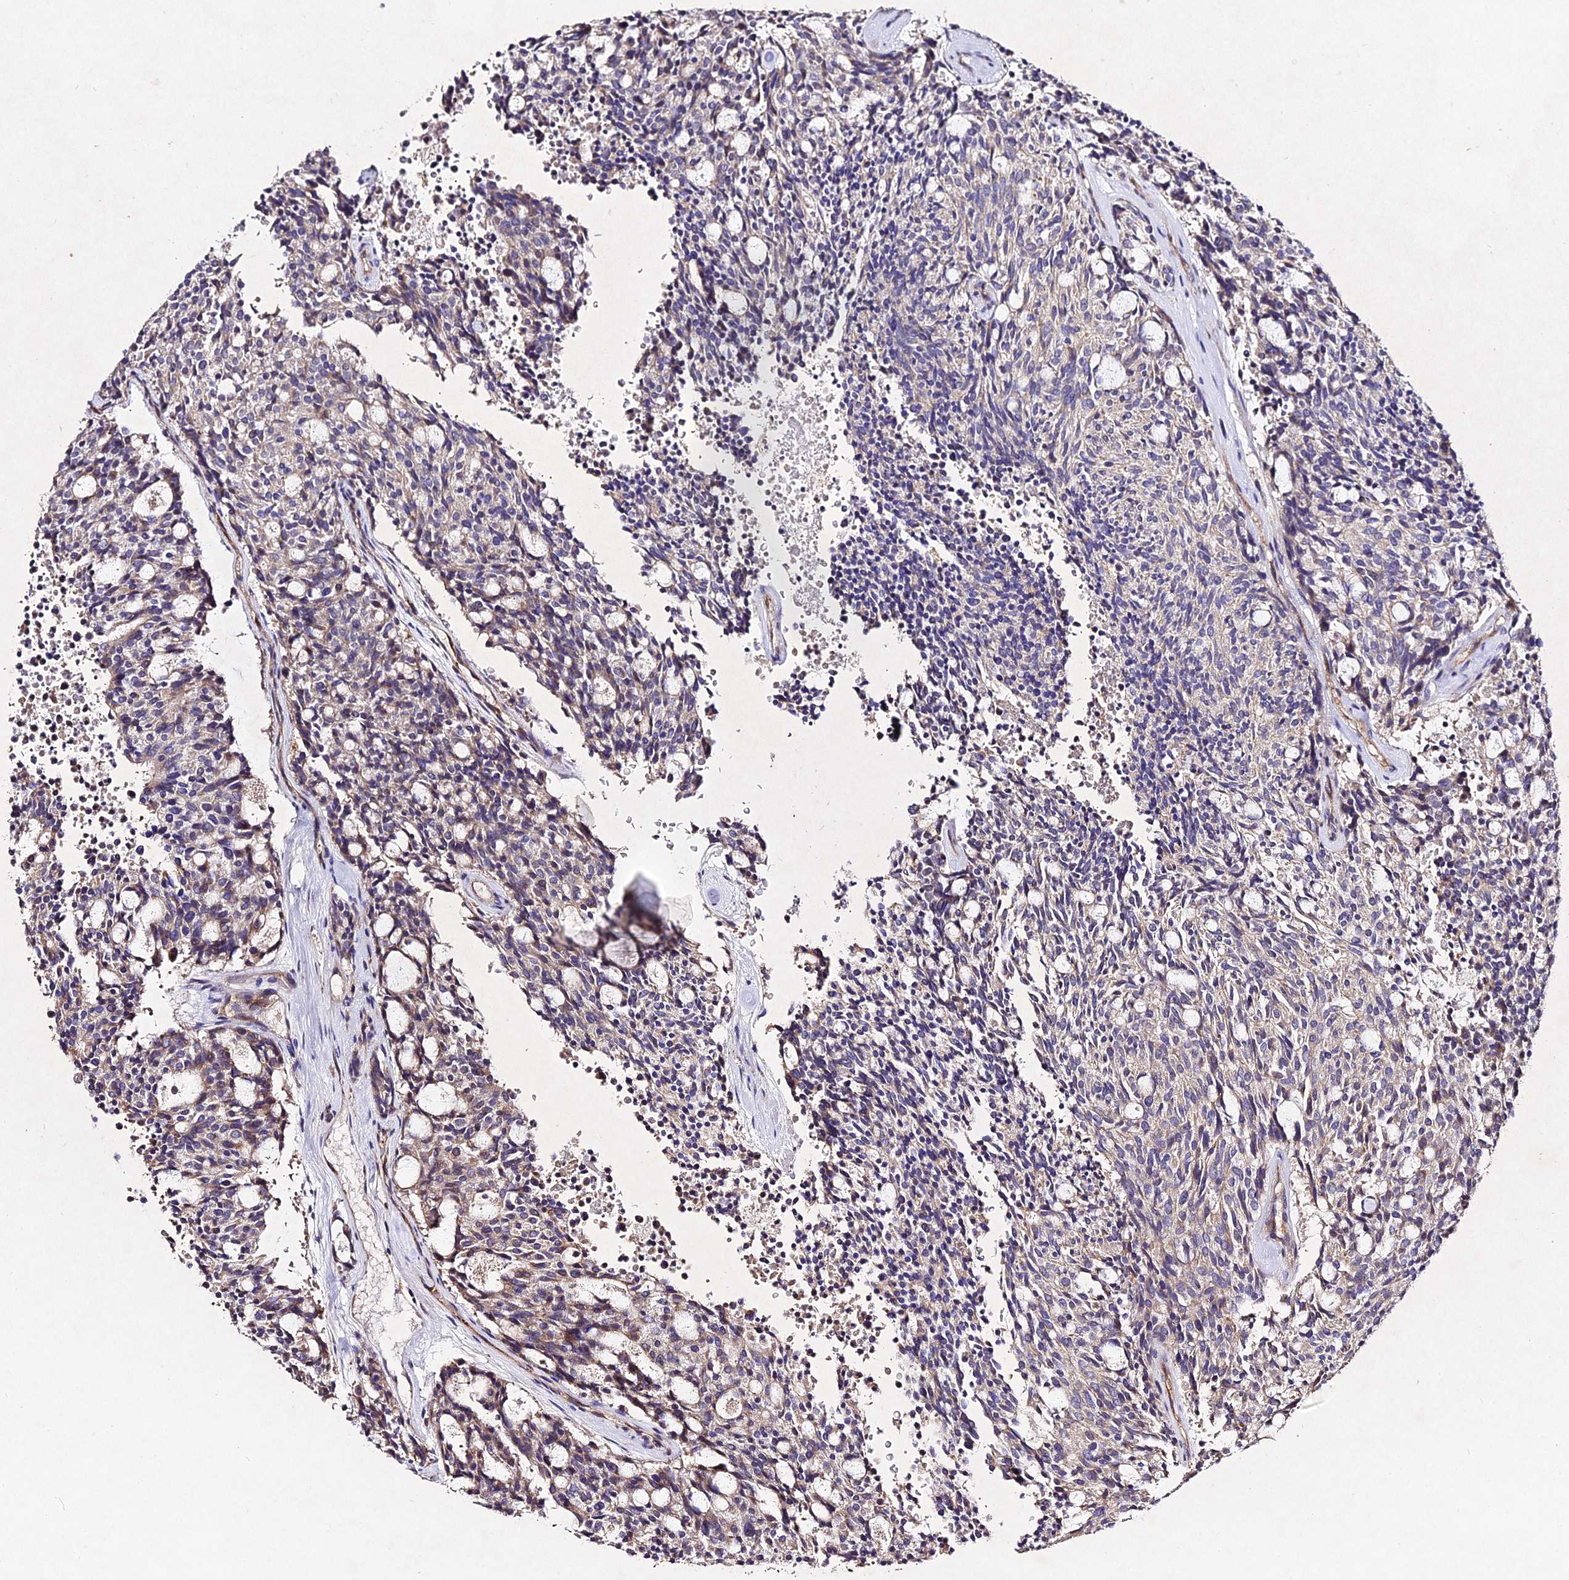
{"staining": {"intensity": "weak", "quantity": "25%-75%", "location": "cytoplasmic/membranous"}, "tissue": "carcinoid", "cell_type": "Tumor cells", "image_type": "cancer", "snomed": [{"axis": "morphology", "description": "Carcinoid, malignant, NOS"}, {"axis": "topography", "description": "Pancreas"}], "caption": "Human carcinoid stained with a protein marker displays weak staining in tumor cells.", "gene": "AP3M2", "patient": {"sex": "female", "age": 54}}